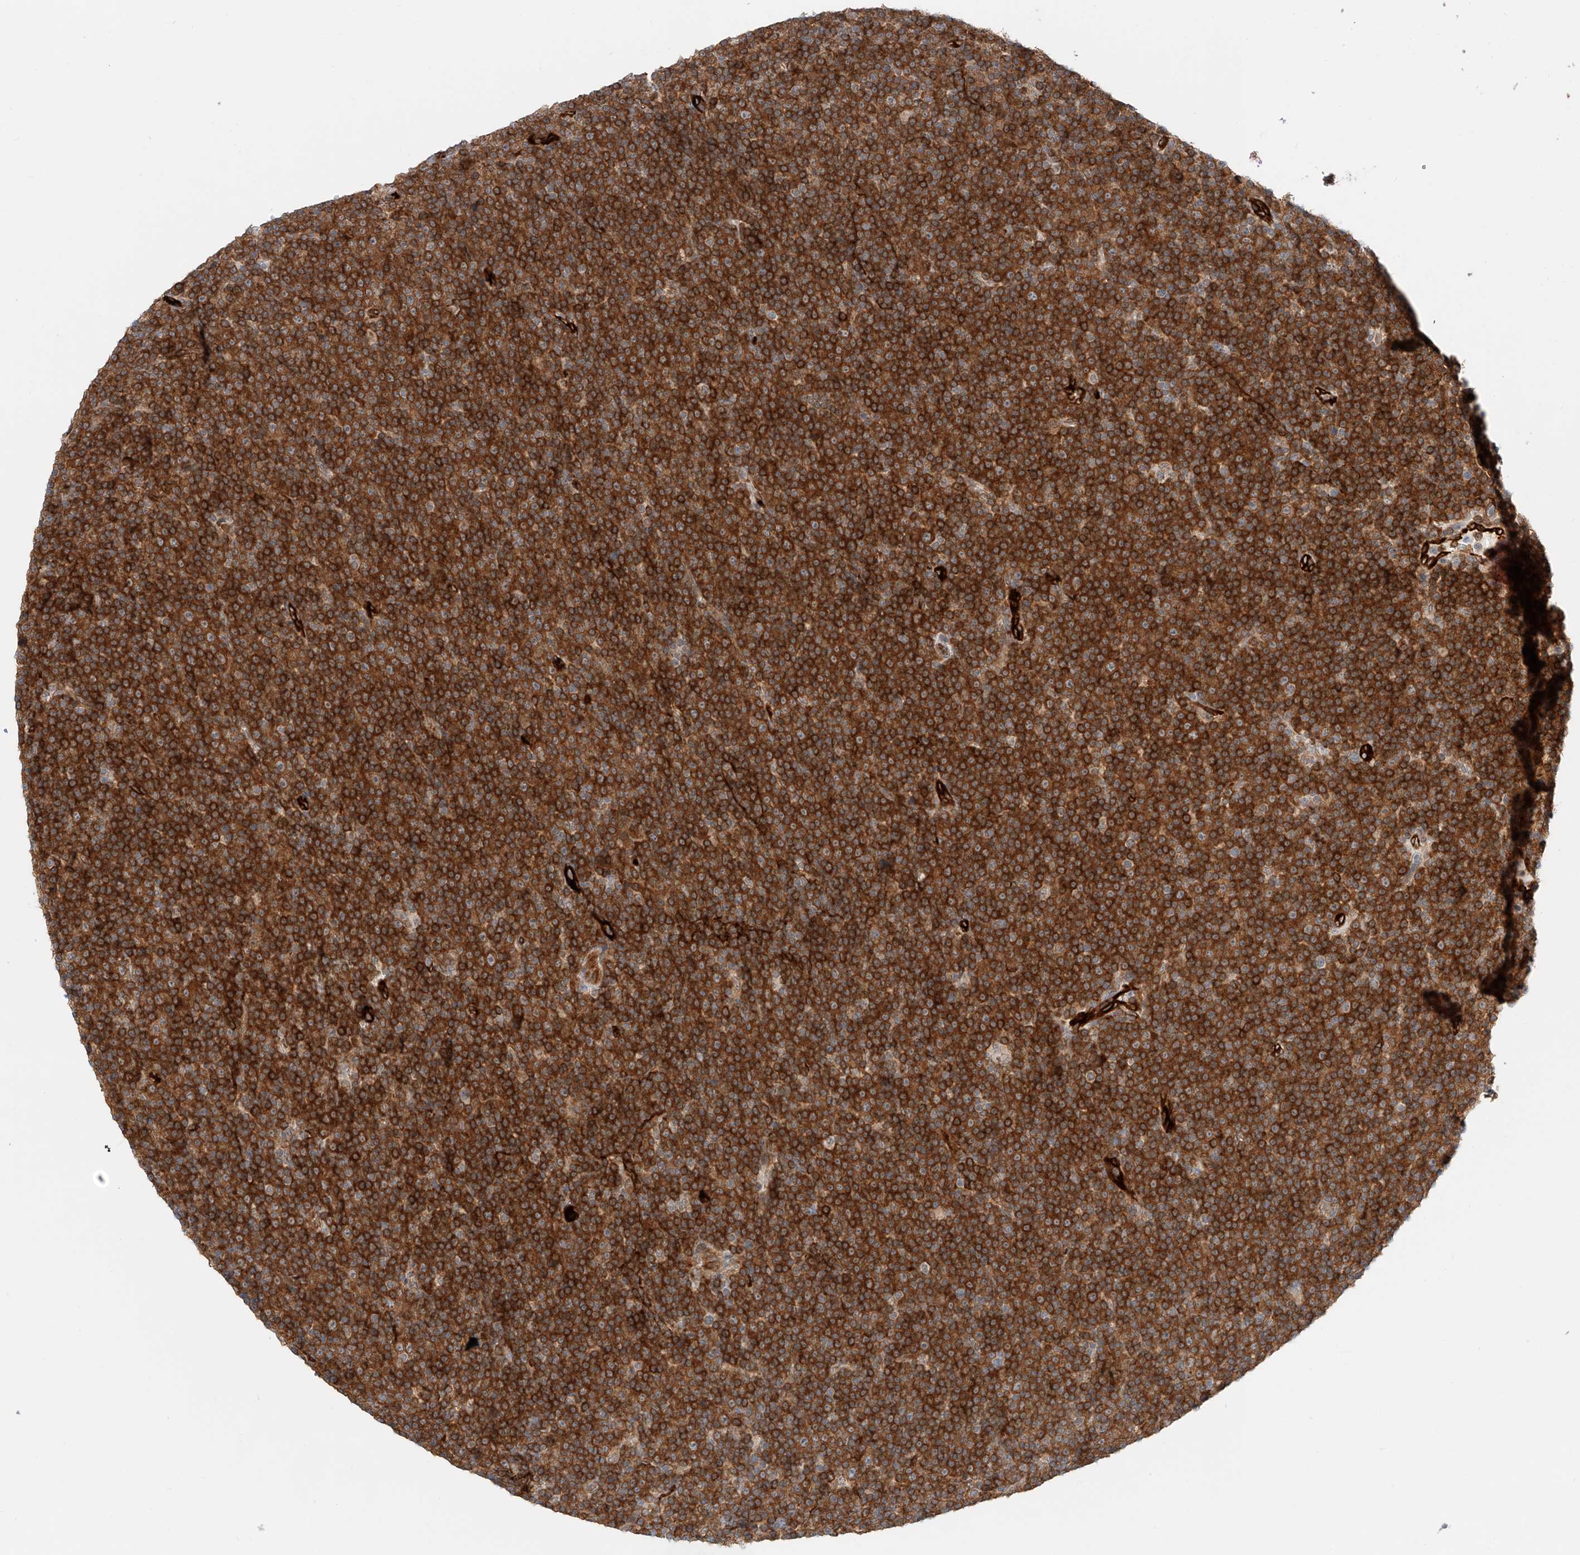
{"staining": {"intensity": "strong", "quantity": ">75%", "location": "cytoplasmic/membranous"}, "tissue": "lymphoma", "cell_type": "Tumor cells", "image_type": "cancer", "snomed": [{"axis": "morphology", "description": "Malignant lymphoma, non-Hodgkin's type, Low grade"}, {"axis": "topography", "description": "Lymph node"}], "caption": "Immunohistochemical staining of lymphoma exhibits high levels of strong cytoplasmic/membranous positivity in about >75% of tumor cells. (DAB (3,3'-diaminobenzidine) = brown stain, brightfield microscopy at high magnification).", "gene": "CARMIL1", "patient": {"sex": "female", "age": 67}}